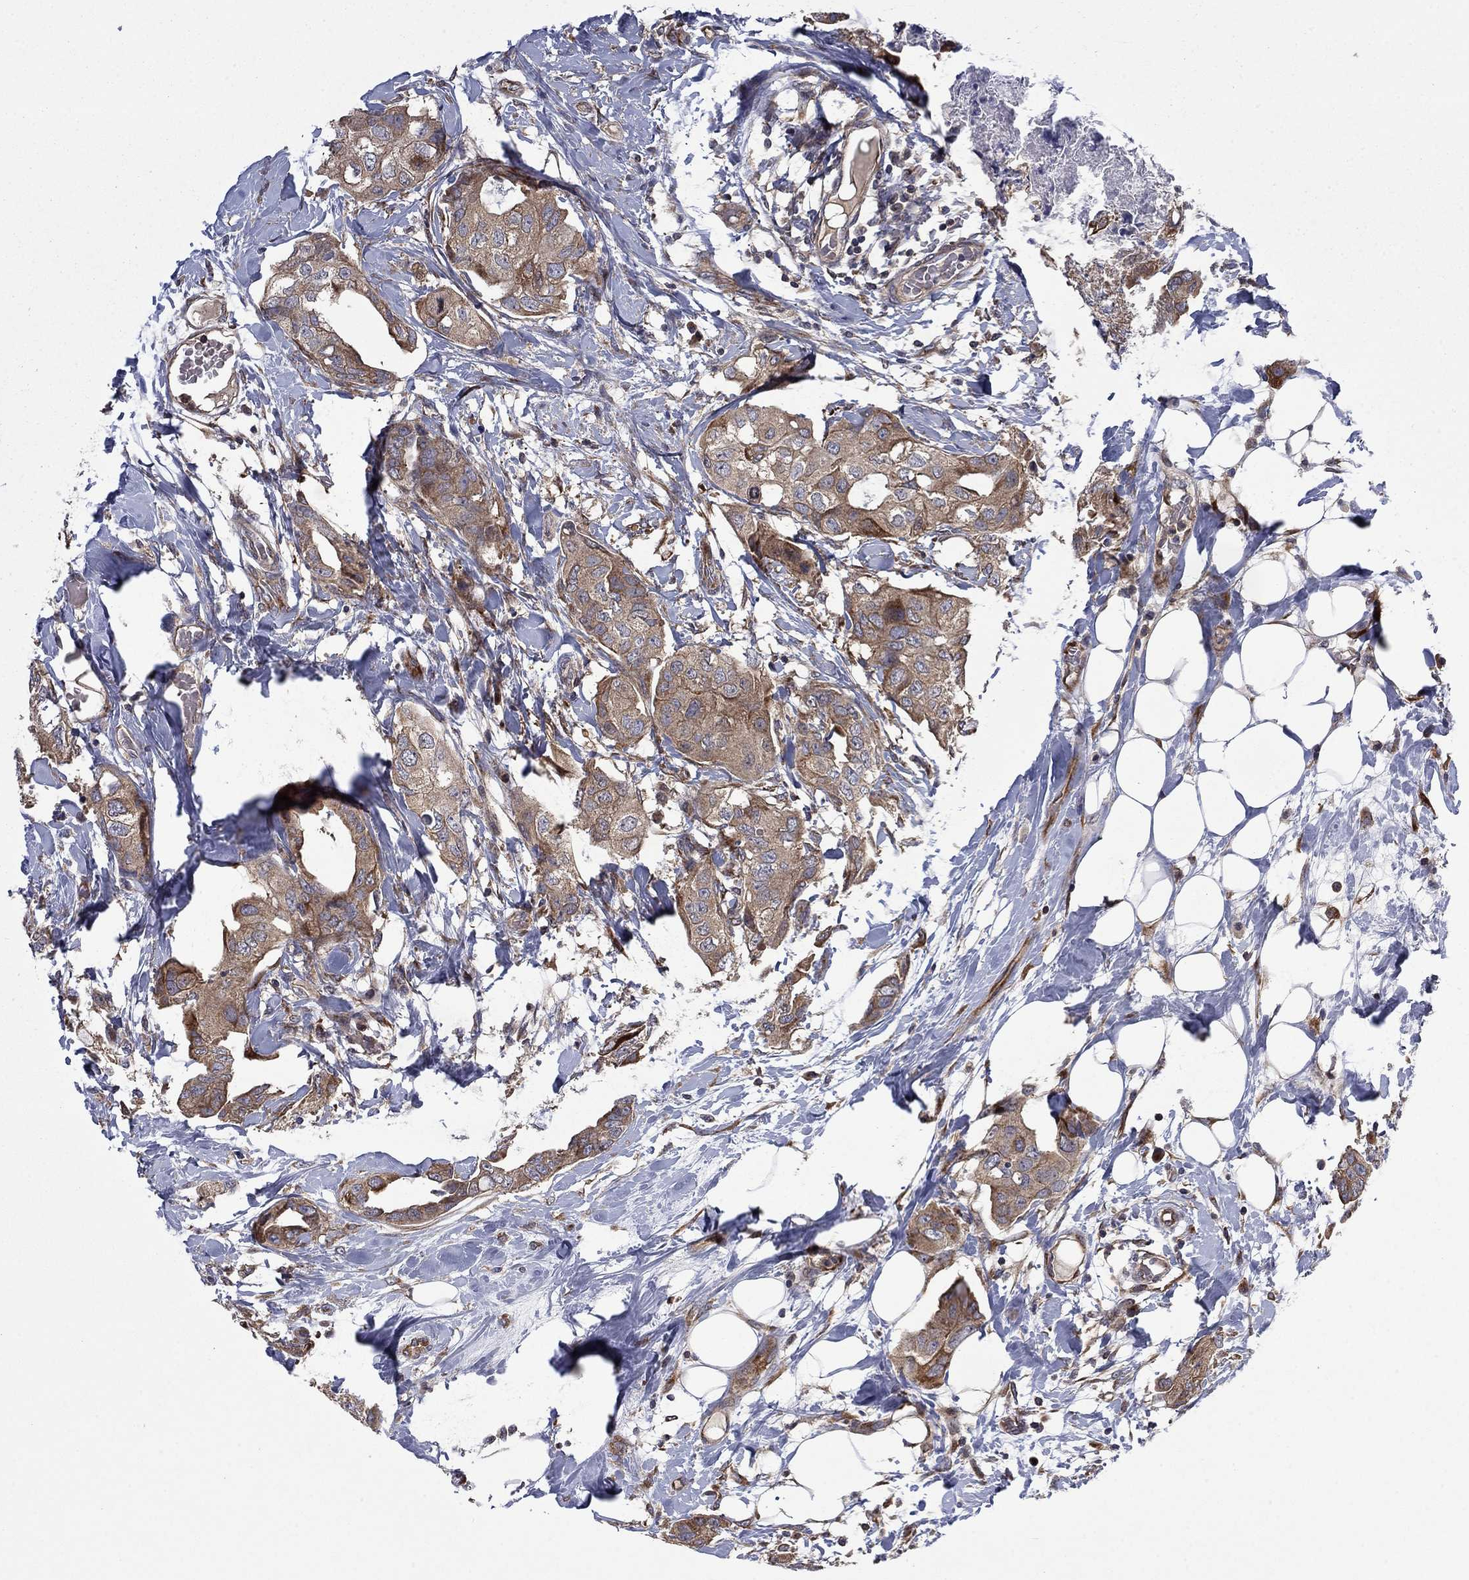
{"staining": {"intensity": "strong", "quantity": "25%-75%", "location": "cytoplasmic/membranous"}, "tissue": "breast cancer", "cell_type": "Tumor cells", "image_type": "cancer", "snomed": [{"axis": "morphology", "description": "Normal tissue, NOS"}, {"axis": "morphology", "description": "Duct carcinoma"}, {"axis": "topography", "description": "Breast"}], "caption": "Immunohistochemical staining of breast cancer reveals high levels of strong cytoplasmic/membranous protein staining in about 25%-75% of tumor cells. The staining was performed using DAB to visualize the protein expression in brown, while the nuclei were stained in blue with hematoxylin (Magnification: 20x).", "gene": "HDAC4", "patient": {"sex": "female", "age": 40}}